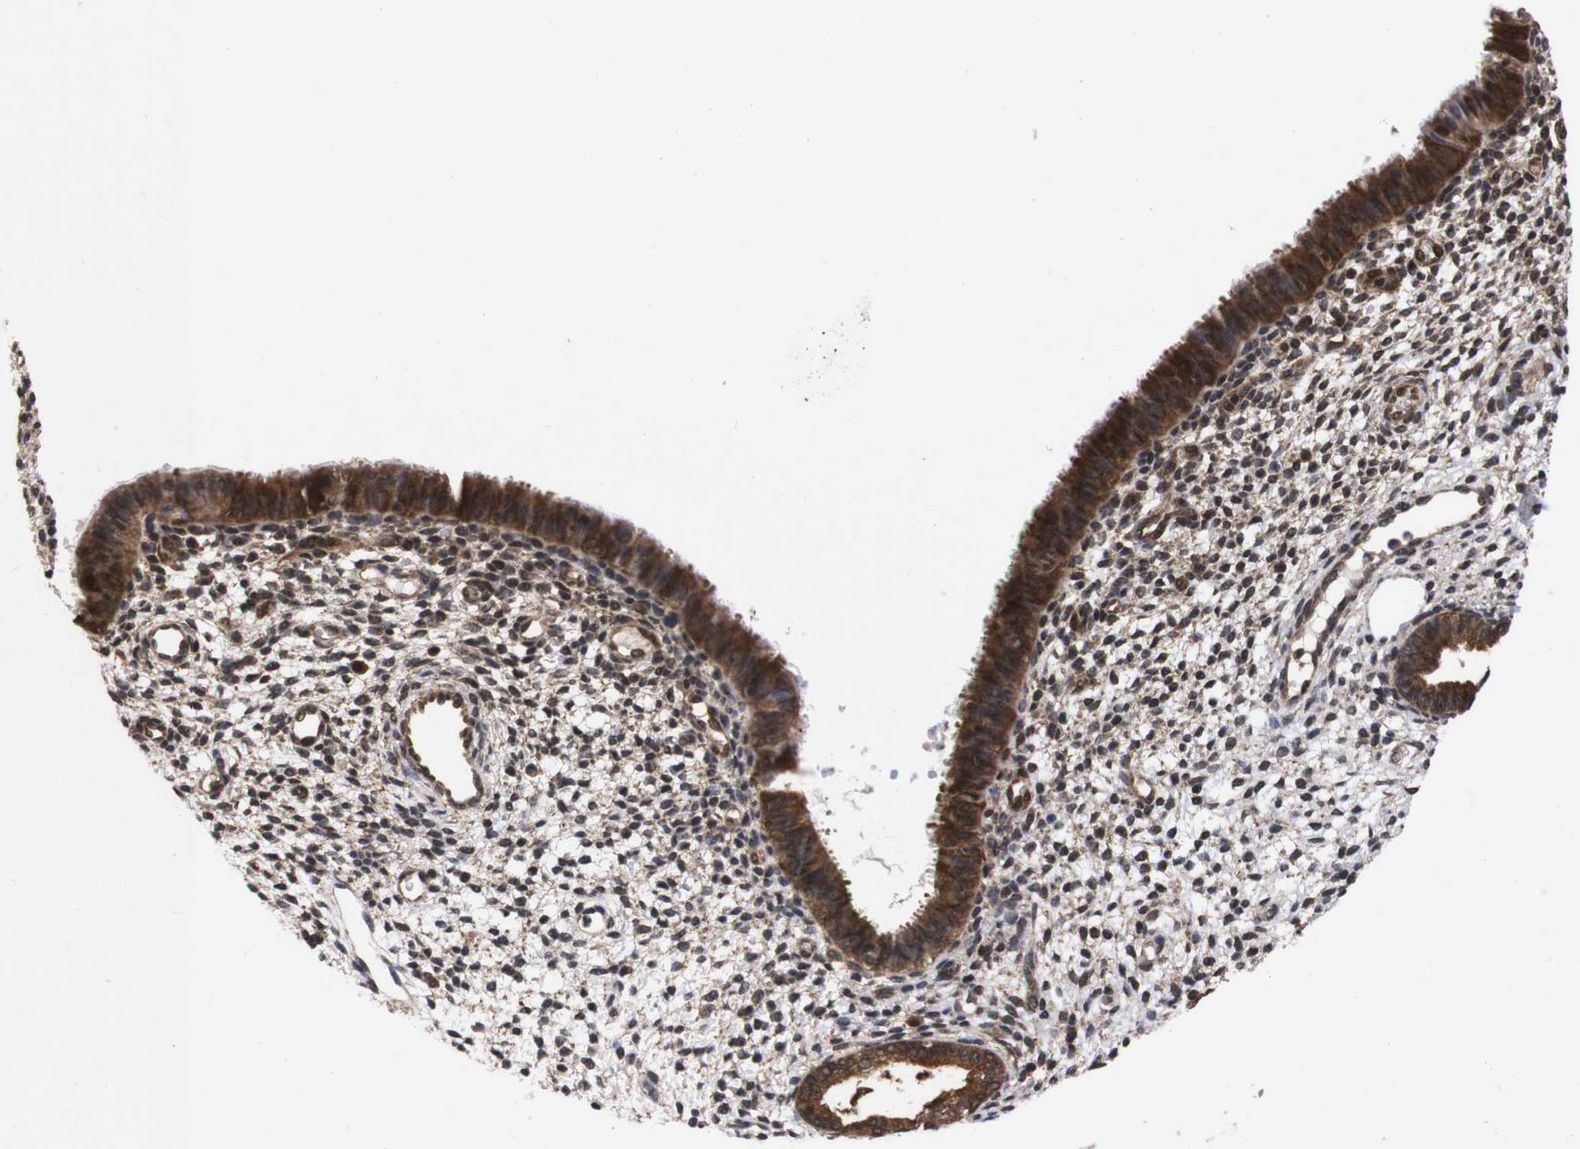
{"staining": {"intensity": "moderate", "quantity": "<25%", "location": "nuclear"}, "tissue": "endometrium", "cell_type": "Cells in endometrial stroma", "image_type": "normal", "snomed": [{"axis": "morphology", "description": "Normal tissue, NOS"}, {"axis": "topography", "description": "Endometrium"}], "caption": "Protein staining demonstrates moderate nuclear expression in approximately <25% of cells in endometrial stroma in unremarkable endometrium. Nuclei are stained in blue.", "gene": "UBQLN2", "patient": {"sex": "female", "age": 61}}